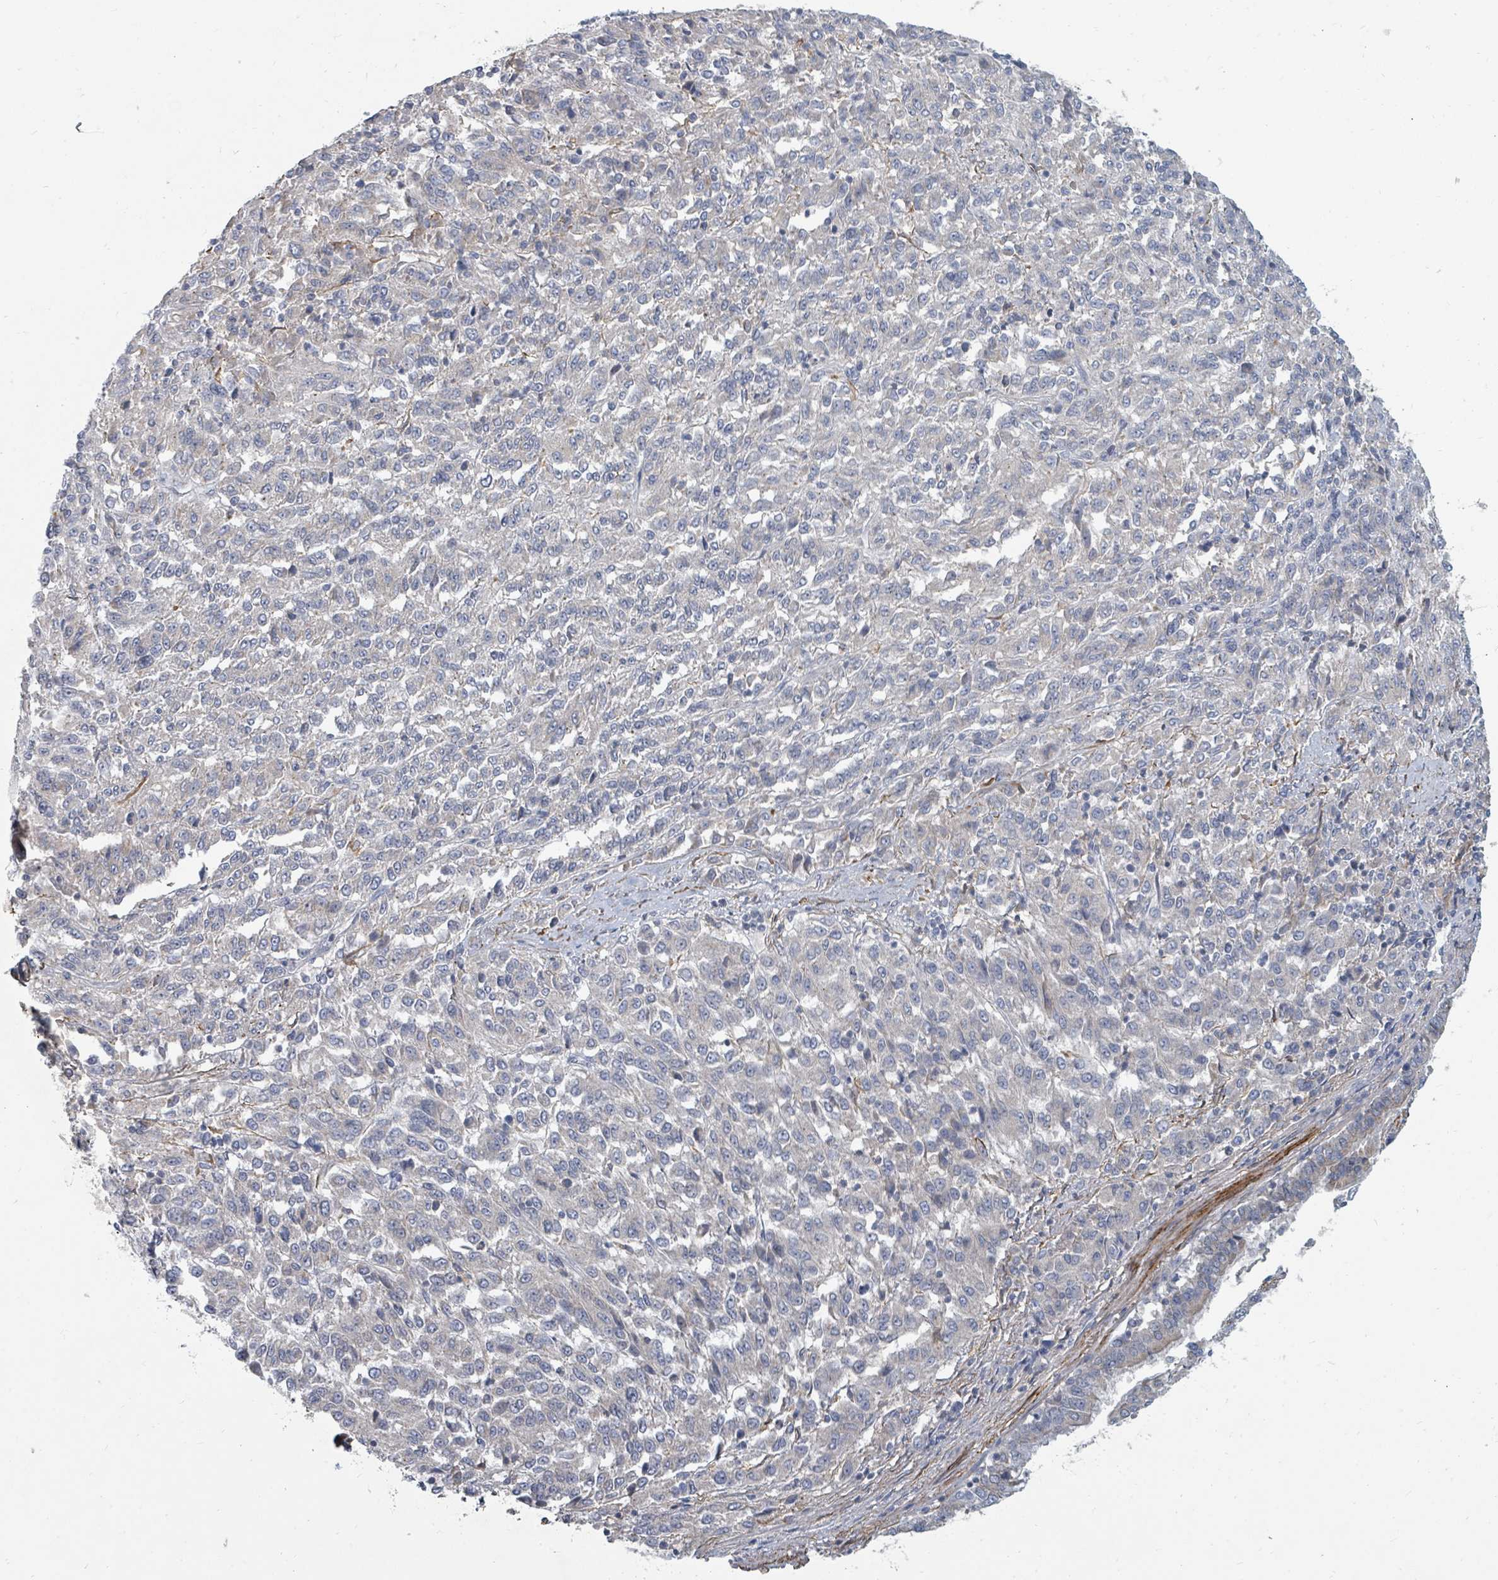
{"staining": {"intensity": "negative", "quantity": "none", "location": "none"}, "tissue": "melanoma", "cell_type": "Tumor cells", "image_type": "cancer", "snomed": [{"axis": "morphology", "description": "Malignant melanoma, Metastatic site"}, {"axis": "topography", "description": "Lung"}], "caption": "Image shows no significant protein staining in tumor cells of malignant melanoma (metastatic site).", "gene": "ARGFX", "patient": {"sex": "male", "age": 64}}